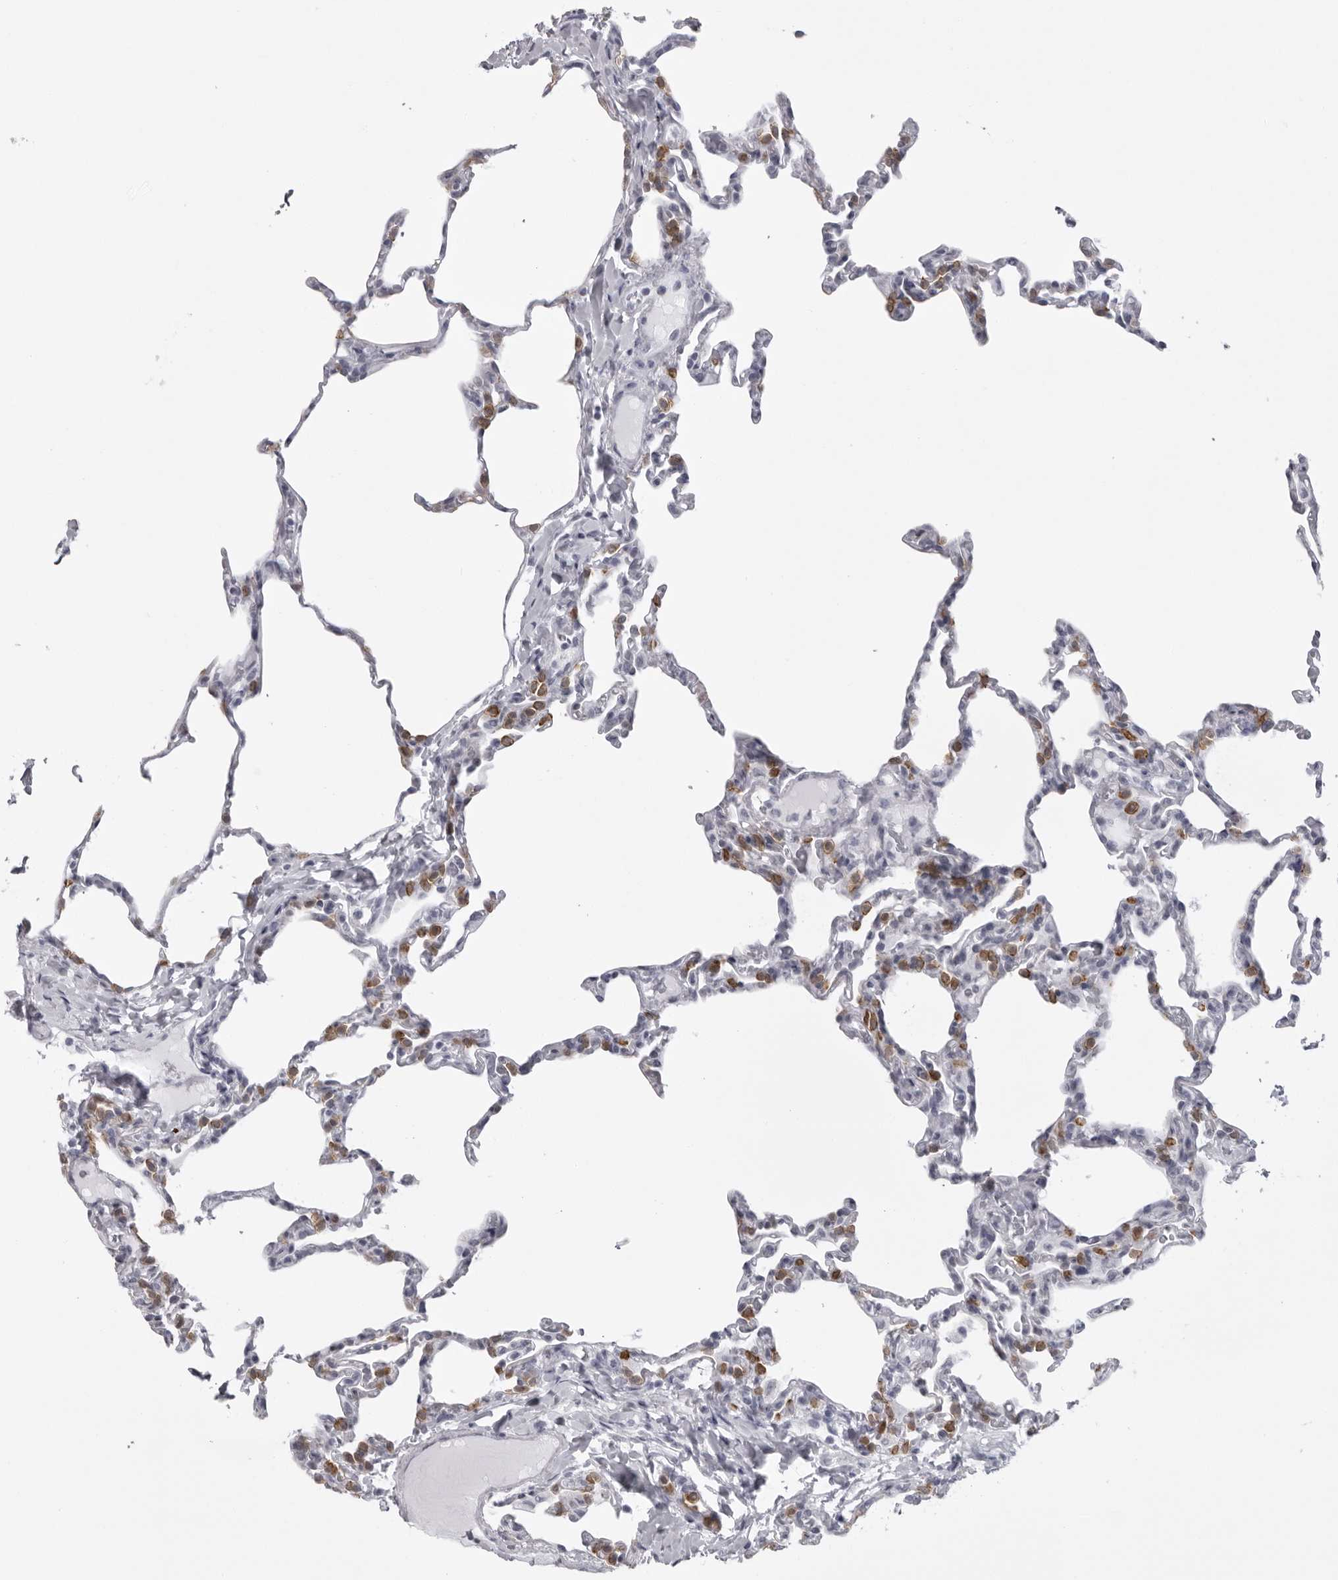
{"staining": {"intensity": "strong", "quantity": "25%-75%", "location": "cytoplasmic/membranous"}, "tissue": "lung", "cell_type": "Alveolar cells", "image_type": "normal", "snomed": [{"axis": "morphology", "description": "Normal tissue, NOS"}, {"axis": "topography", "description": "Lung"}], "caption": "This photomicrograph reveals unremarkable lung stained with IHC to label a protein in brown. The cytoplasmic/membranous of alveolar cells show strong positivity for the protein. Nuclei are counter-stained blue.", "gene": "UROD", "patient": {"sex": "male", "age": 20}}